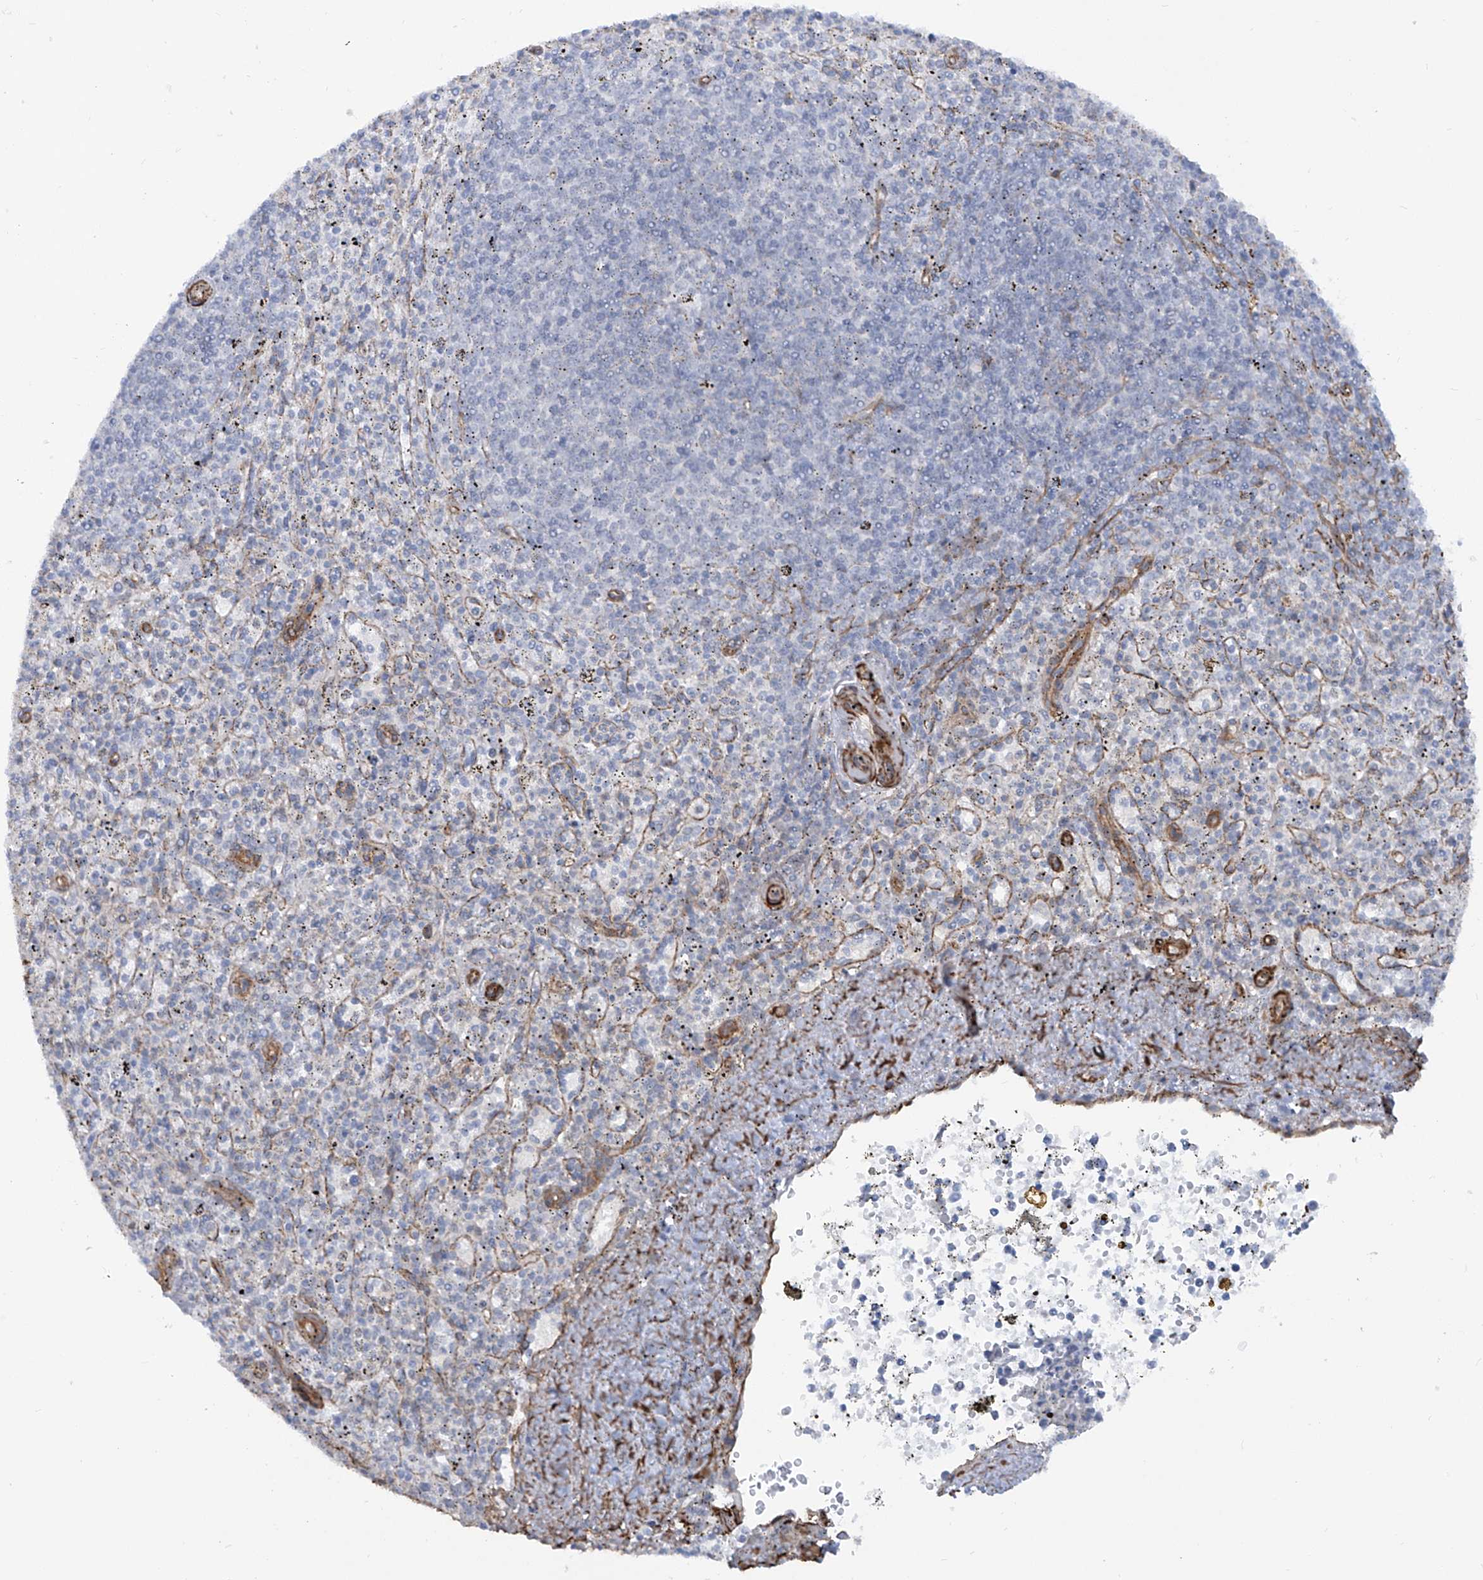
{"staining": {"intensity": "negative", "quantity": "none", "location": "none"}, "tissue": "spleen", "cell_type": "Cells in red pulp", "image_type": "normal", "snomed": [{"axis": "morphology", "description": "Normal tissue, NOS"}, {"axis": "topography", "description": "Spleen"}], "caption": "Immunohistochemical staining of normal human spleen demonstrates no significant positivity in cells in red pulp.", "gene": "ZNF490", "patient": {"sex": "male", "age": 72}}